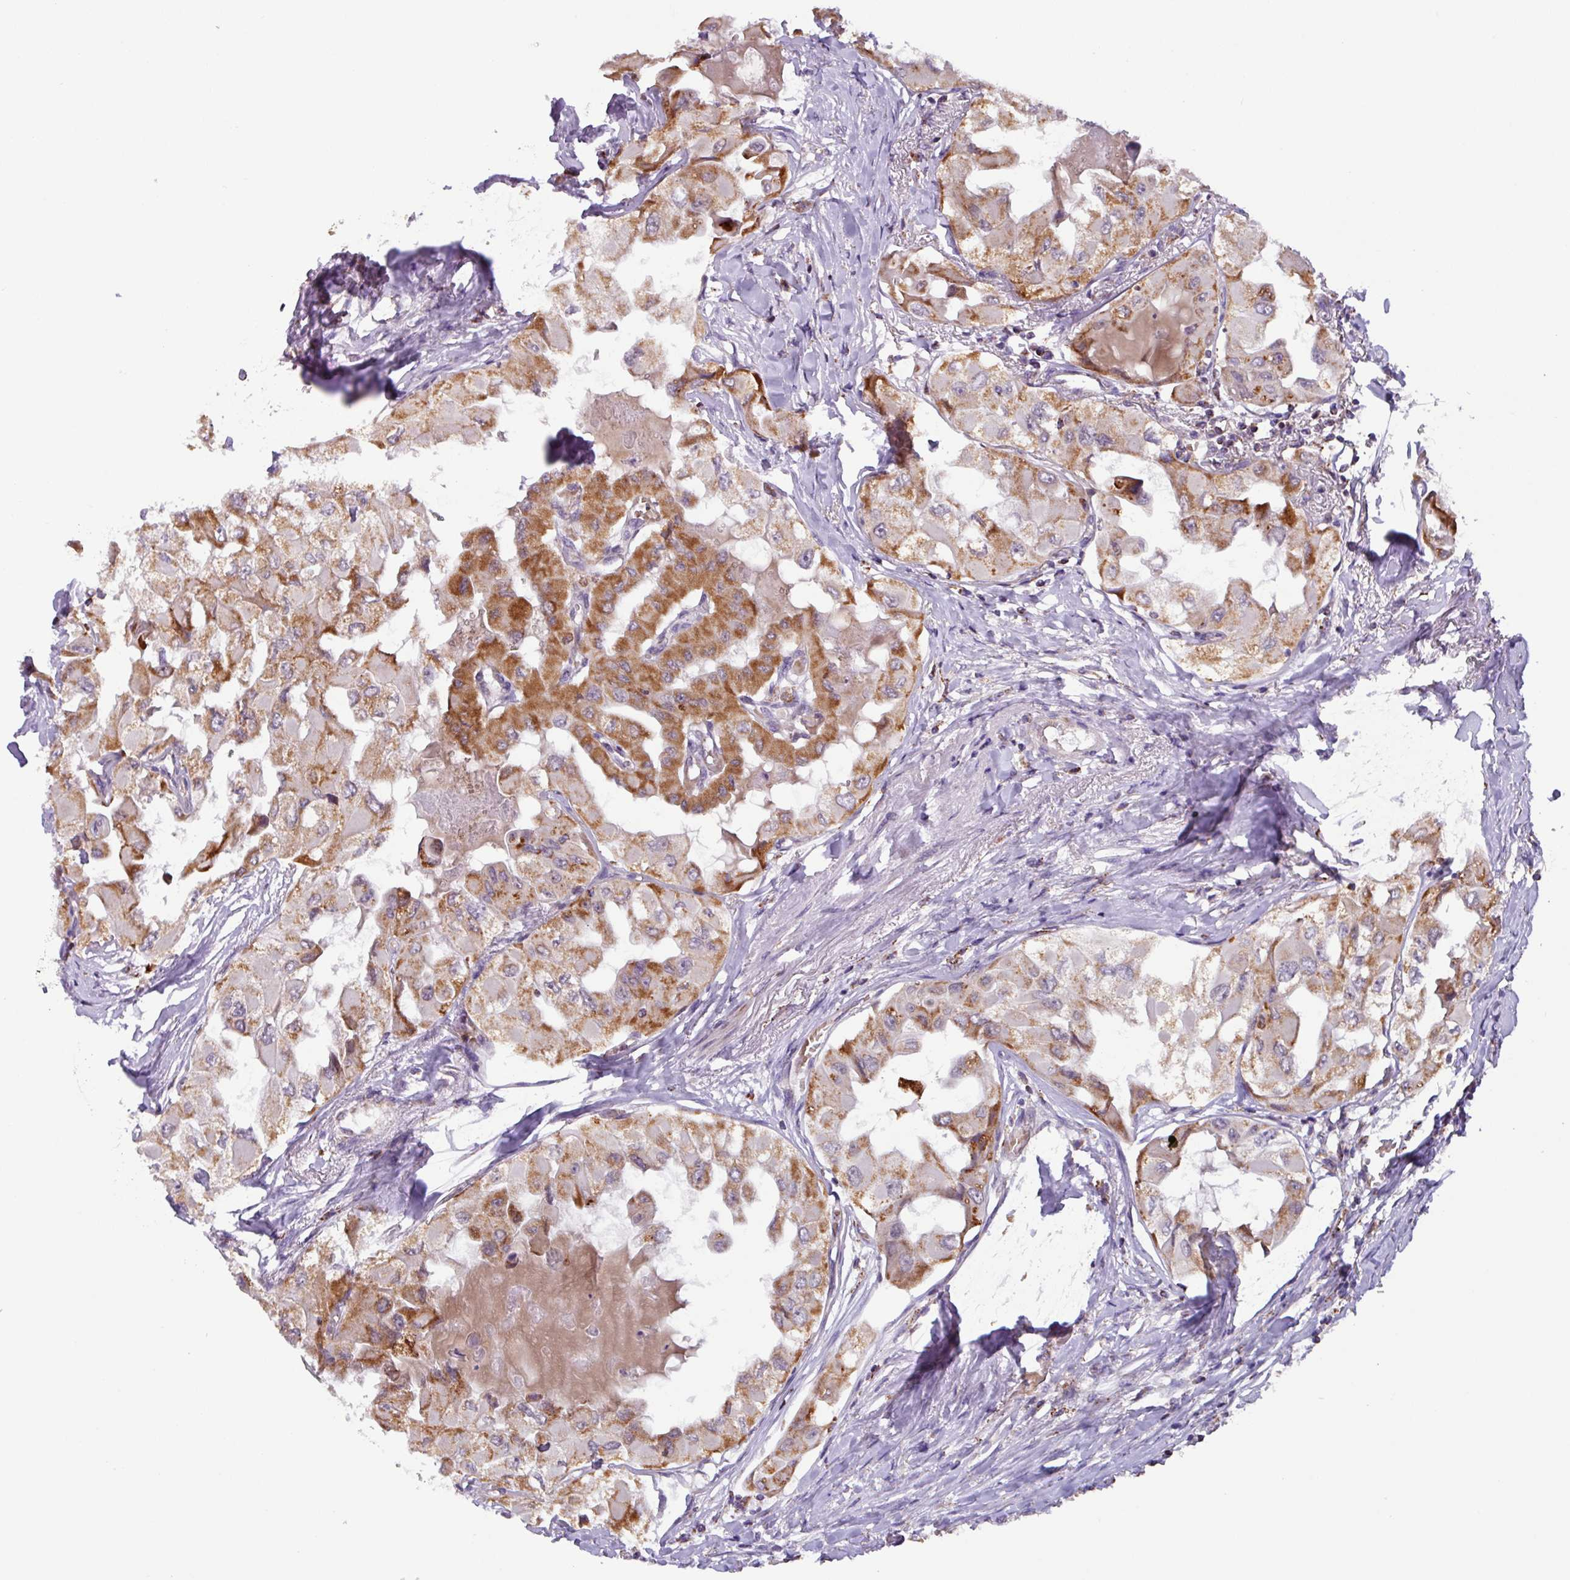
{"staining": {"intensity": "moderate", "quantity": ">75%", "location": "cytoplasmic/membranous"}, "tissue": "thyroid cancer", "cell_type": "Tumor cells", "image_type": "cancer", "snomed": [{"axis": "morphology", "description": "Normal tissue, NOS"}, {"axis": "morphology", "description": "Papillary adenocarcinoma, NOS"}, {"axis": "topography", "description": "Thyroid gland"}], "caption": "This is an image of IHC staining of thyroid cancer (papillary adenocarcinoma), which shows moderate staining in the cytoplasmic/membranous of tumor cells.", "gene": "AKIRIN1", "patient": {"sex": "female", "age": 59}}